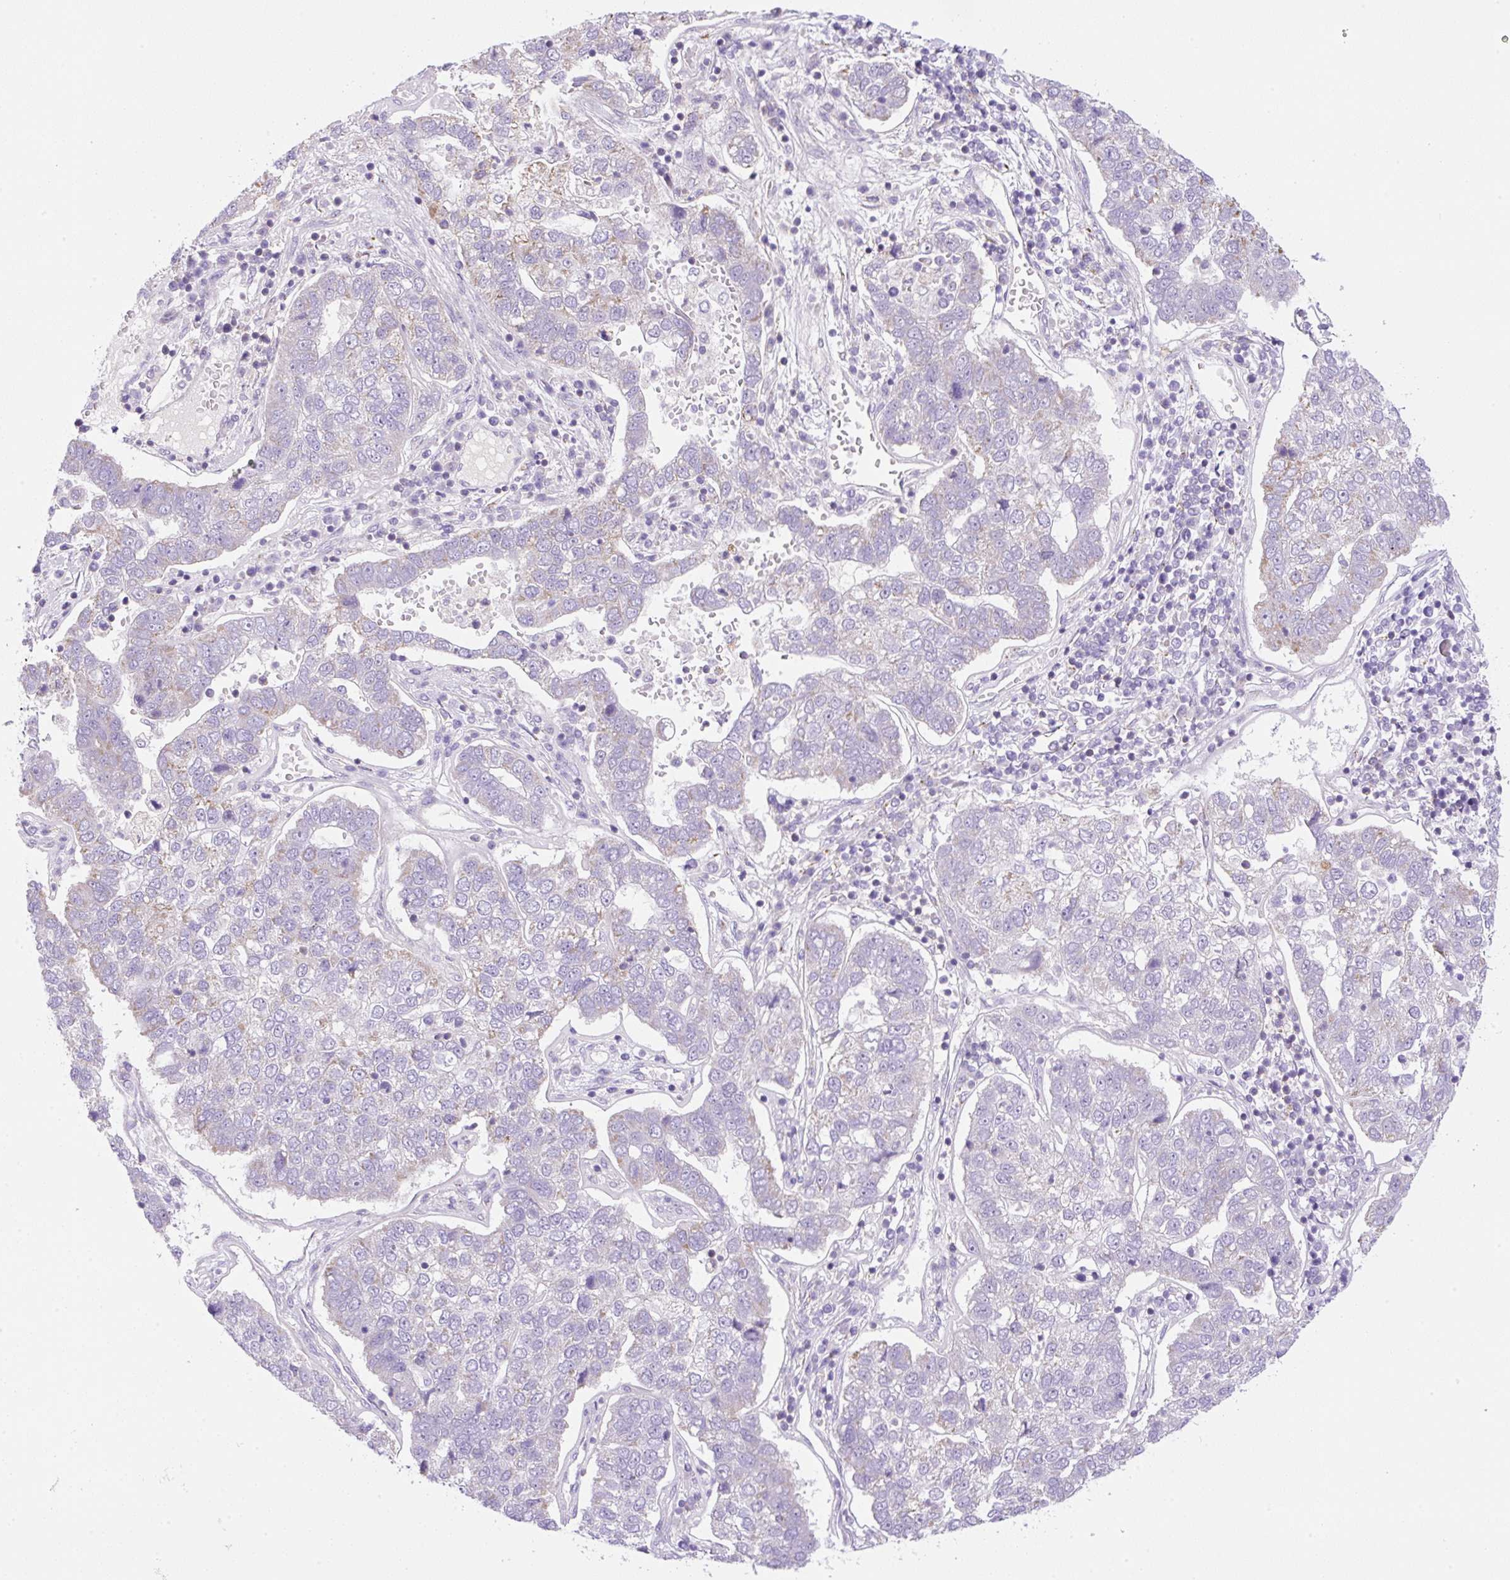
{"staining": {"intensity": "negative", "quantity": "none", "location": "none"}, "tissue": "pancreatic cancer", "cell_type": "Tumor cells", "image_type": "cancer", "snomed": [{"axis": "morphology", "description": "Adenocarcinoma, NOS"}, {"axis": "topography", "description": "Pancreas"}], "caption": "Tumor cells show no significant protein positivity in pancreatic cancer (adenocarcinoma). (Brightfield microscopy of DAB immunohistochemistry at high magnification).", "gene": "NF1", "patient": {"sex": "female", "age": 61}}